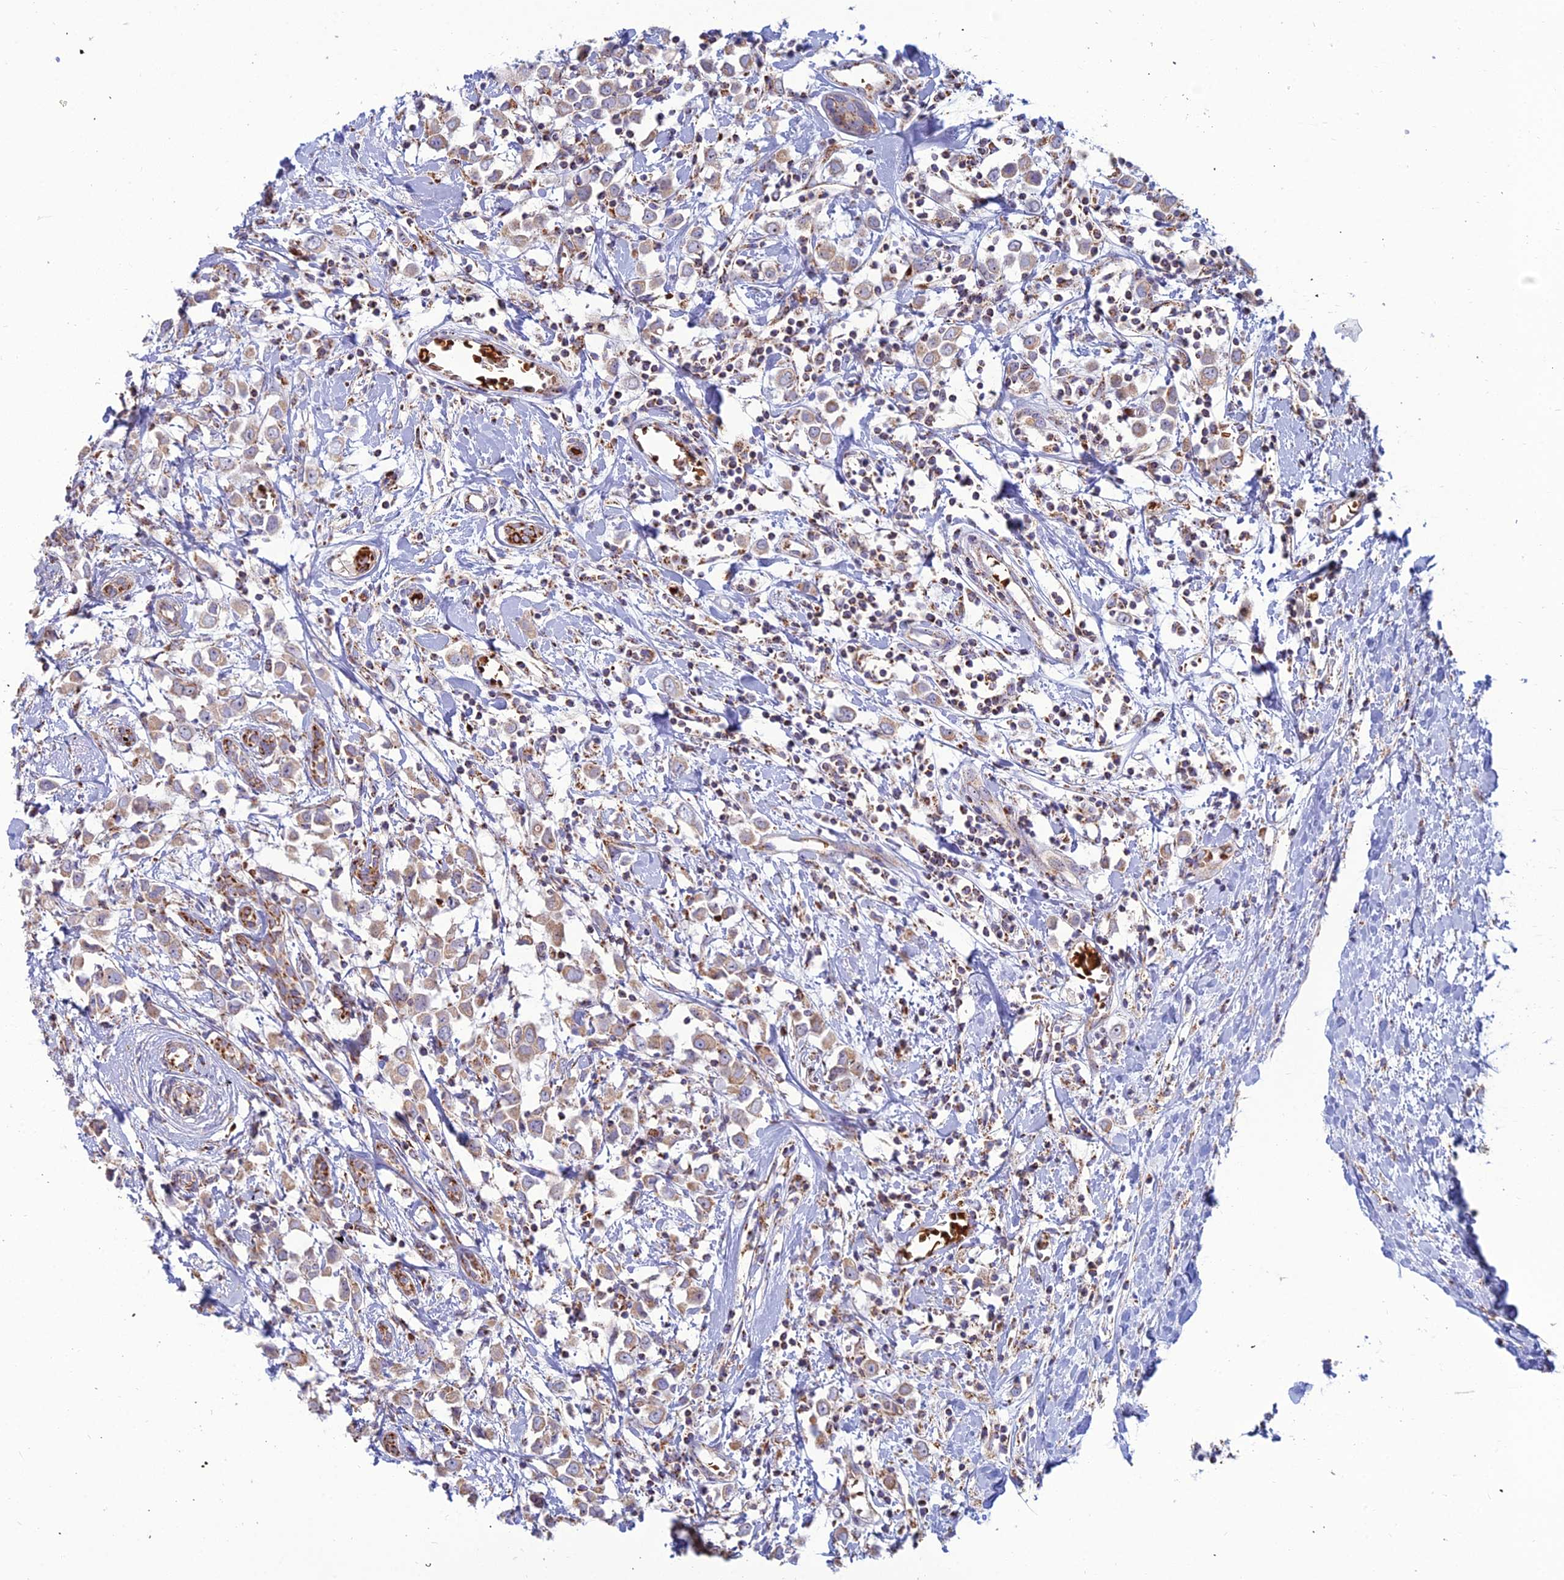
{"staining": {"intensity": "weak", "quantity": ">75%", "location": "cytoplasmic/membranous"}, "tissue": "breast cancer", "cell_type": "Tumor cells", "image_type": "cancer", "snomed": [{"axis": "morphology", "description": "Duct carcinoma"}, {"axis": "topography", "description": "Breast"}], "caption": "The image displays a brown stain indicating the presence of a protein in the cytoplasmic/membranous of tumor cells in breast cancer.", "gene": "SLC35F4", "patient": {"sex": "female", "age": 61}}